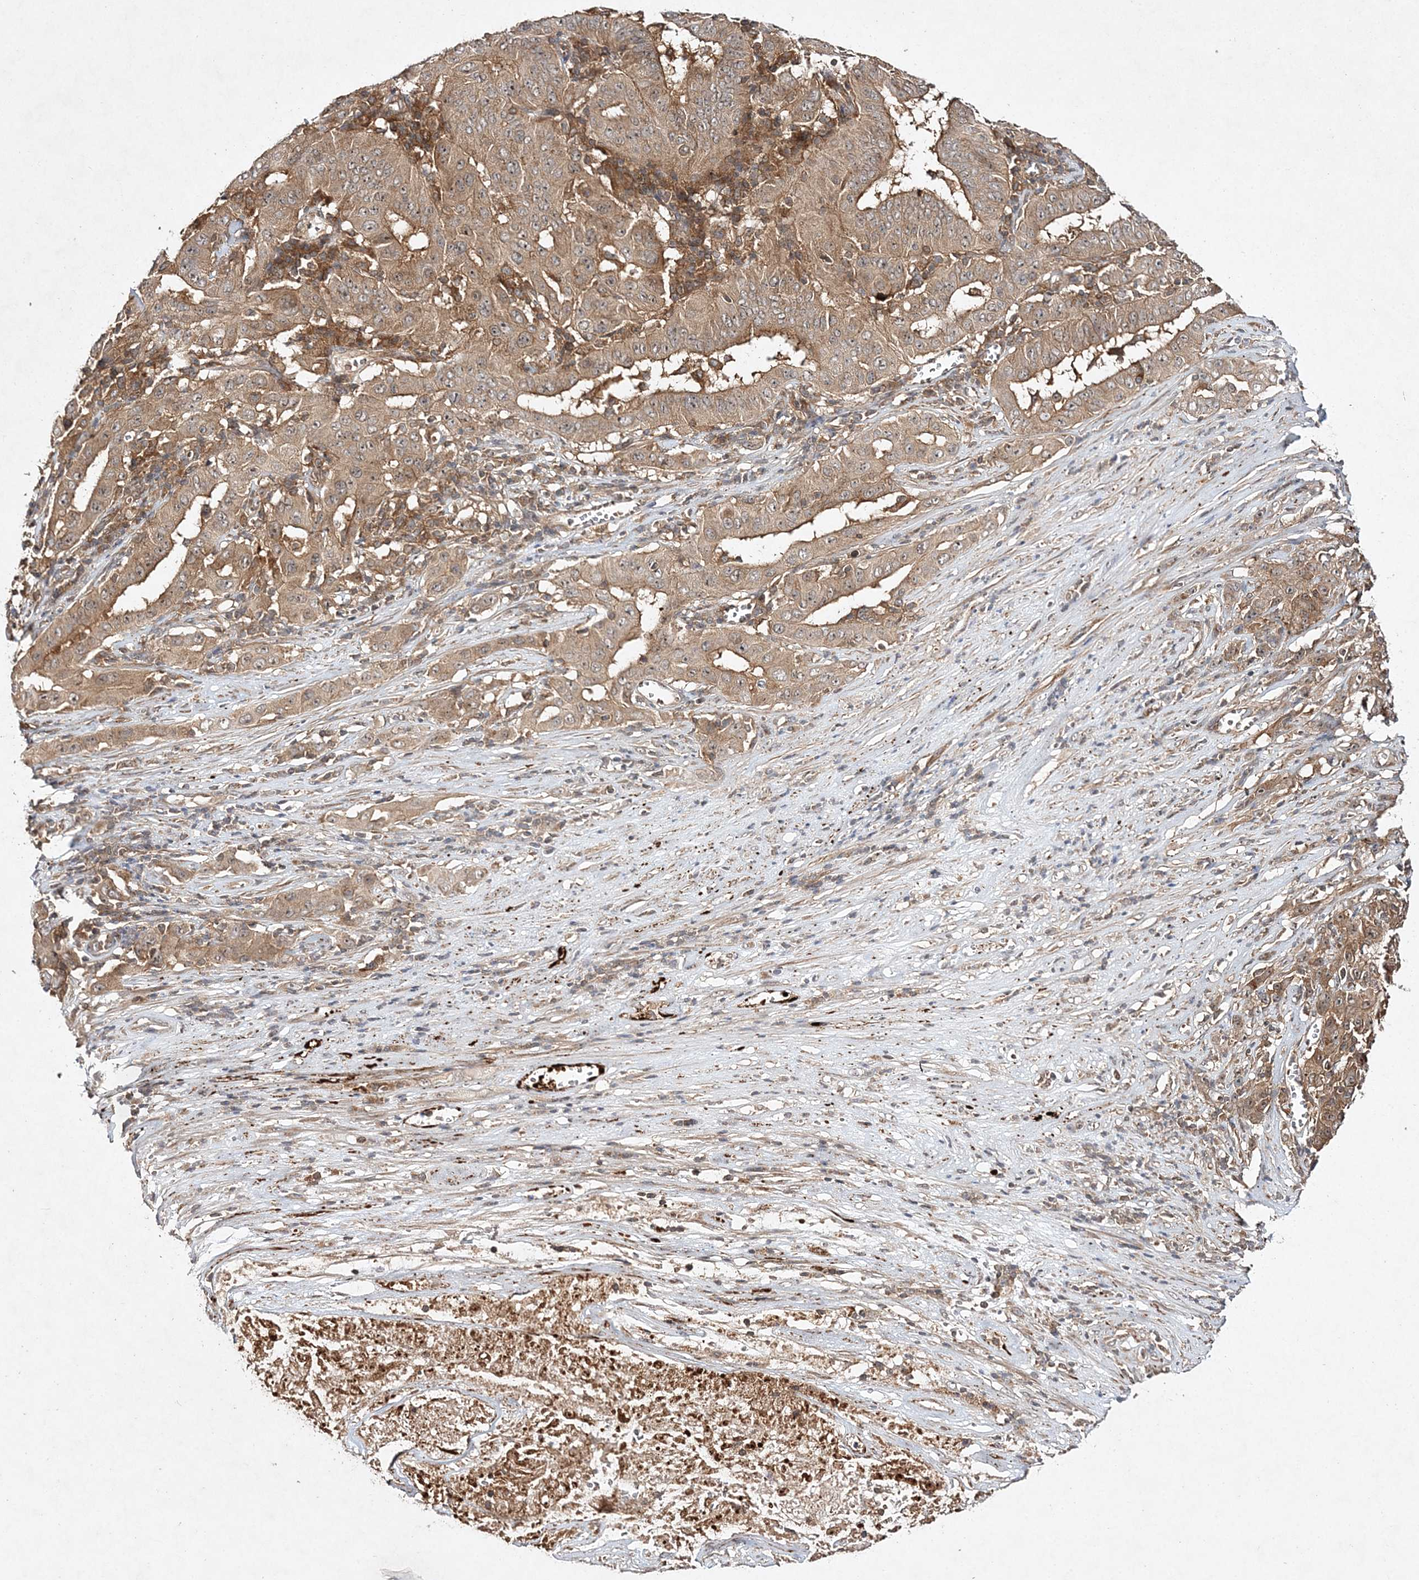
{"staining": {"intensity": "moderate", "quantity": ">75%", "location": "cytoplasmic/membranous"}, "tissue": "pancreatic cancer", "cell_type": "Tumor cells", "image_type": "cancer", "snomed": [{"axis": "morphology", "description": "Adenocarcinoma, NOS"}, {"axis": "topography", "description": "Pancreas"}], "caption": "Immunohistochemical staining of human pancreatic cancer (adenocarcinoma) exhibits medium levels of moderate cytoplasmic/membranous staining in about >75% of tumor cells.", "gene": "TMEM9B", "patient": {"sex": "male", "age": 63}}